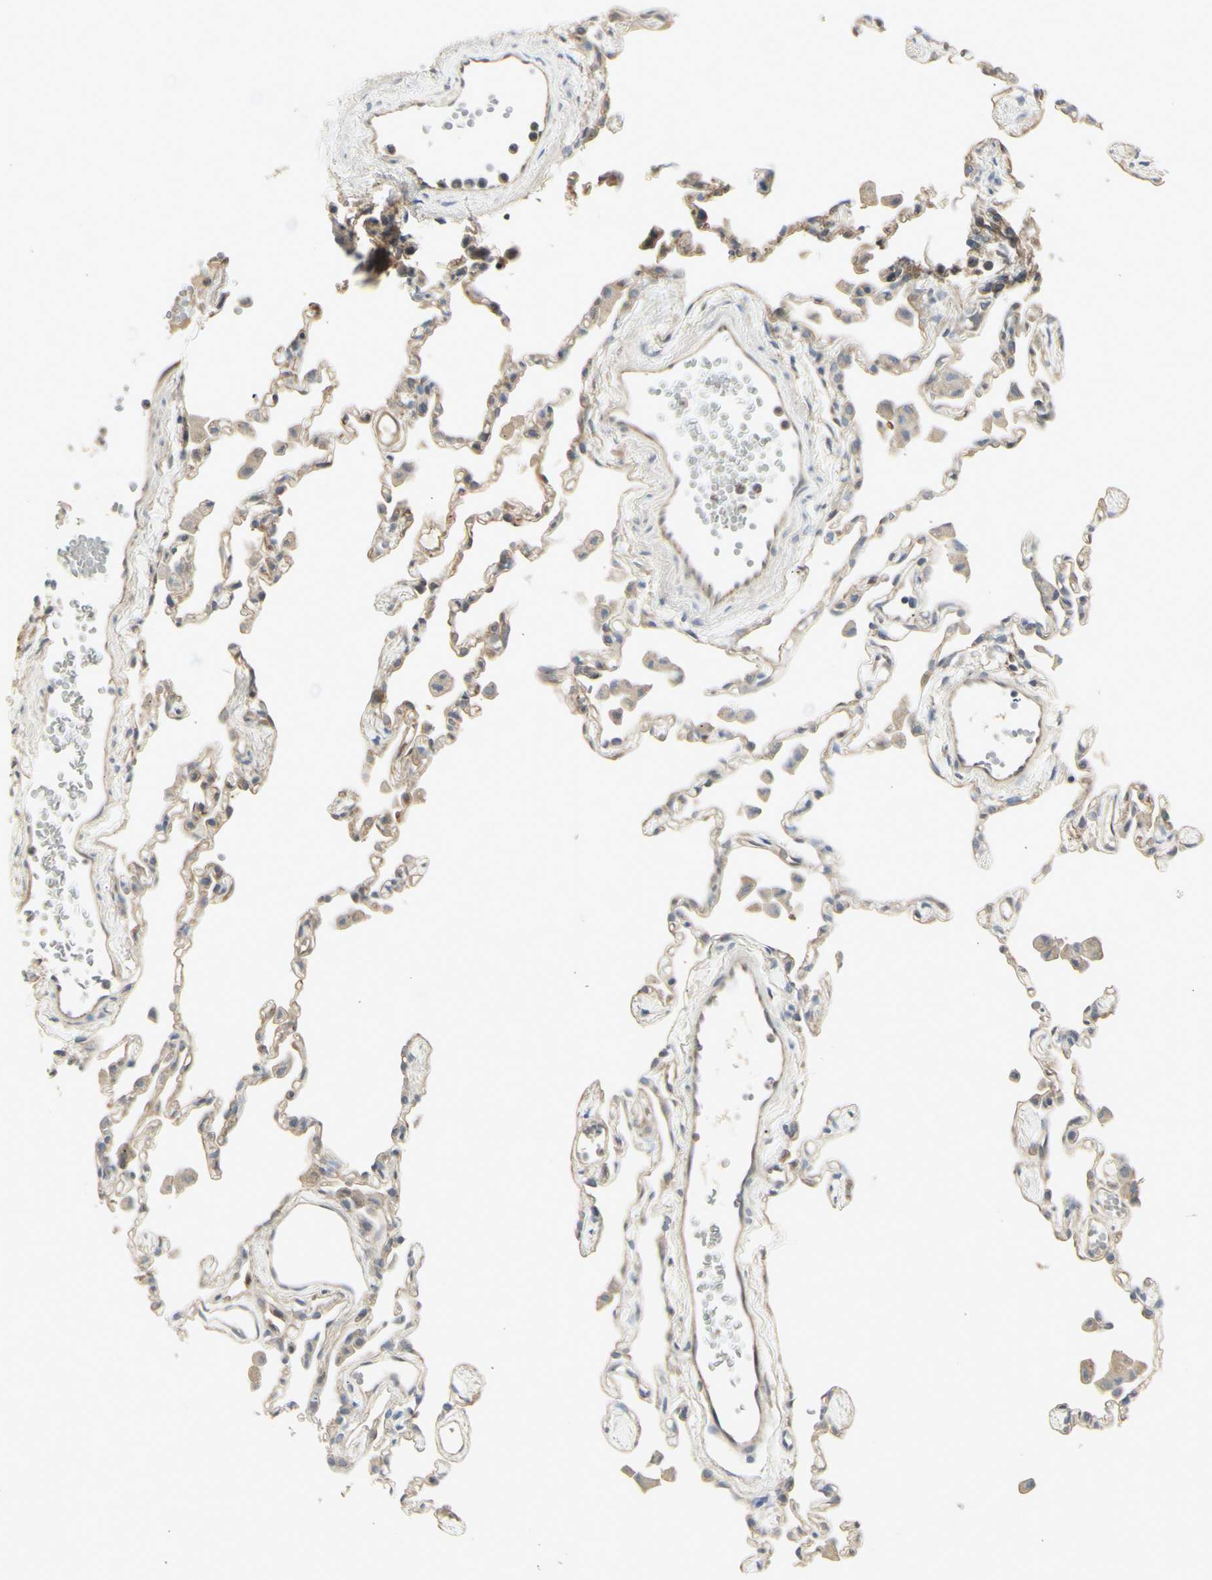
{"staining": {"intensity": "moderate", "quantity": "25%-75%", "location": "cytoplasmic/membranous,nuclear"}, "tissue": "lung", "cell_type": "Alveolar cells", "image_type": "normal", "snomed": [{"axis": "morphology", "description": "Normal tissue, NOS"}, {"axis": "topography", "description": "Lung"}], "caption": "DAB immunohistochemical staining of normal human lung demonstrates moderate cytoplasmic/membranous,nuclear protein expression in about 25%-75% of alveolar cells. Nuclei are stained in blue.", "gene": "CHURC1", "patient": {"sex": "female", "age": 49}}